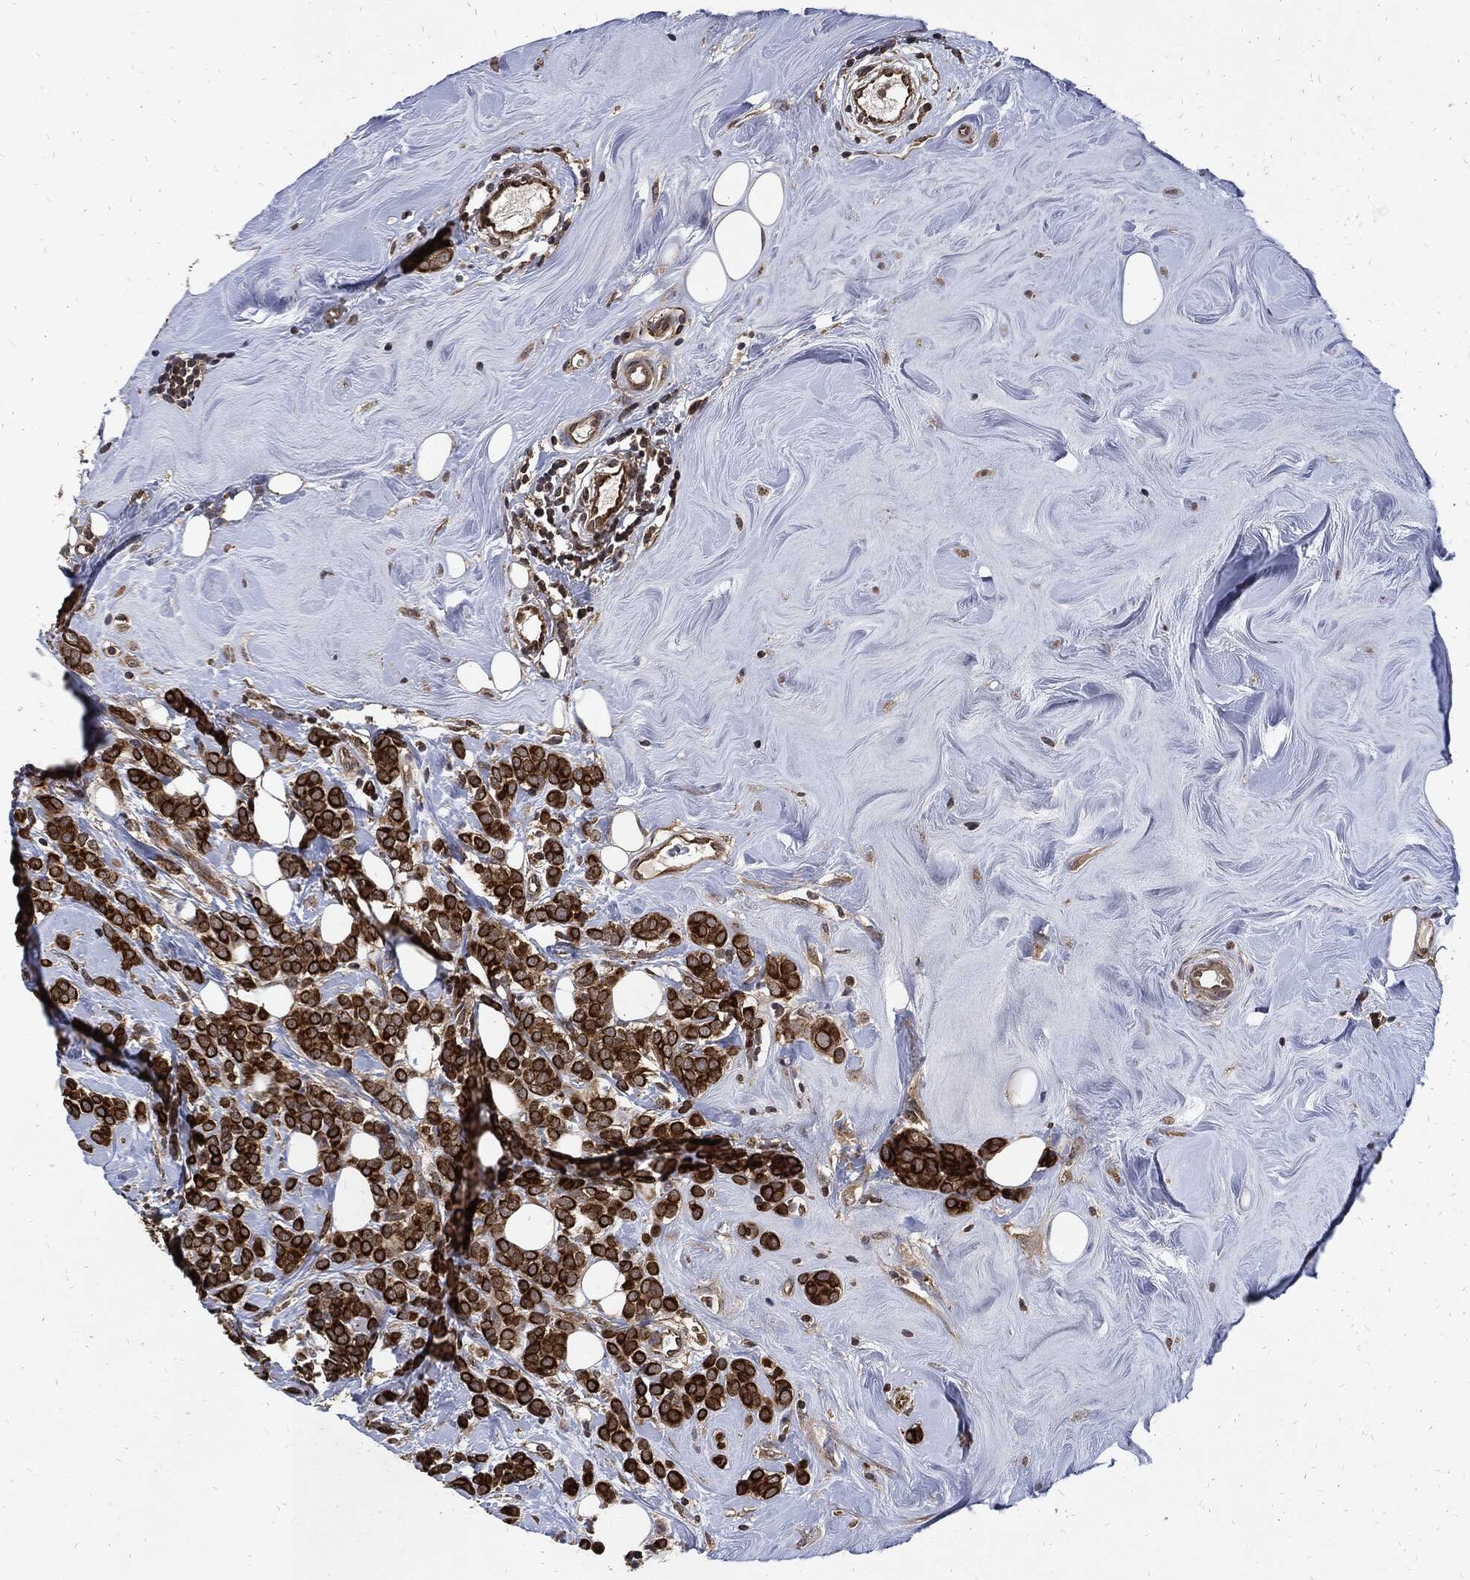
{"staining": {"intensity": "strong", "quantity": ">75%", "location": "cytoplasmic/membranous"}, "tissue": "breast cancer", "cell_type": "Tumor cells", "image_type": "cancer", "snomed": [{"axis": "morphology", "description": "Lobular carcinoma"}, {"axis": "topography", "description": "Breast"}], "caption": "Breast cancer stained with immunohistochemistry exhibits strong cytoplasmic/membranous expression in approximately >75% of tumor cells. (brown staining indicates protein expression, while blue staining denotes nuclei).", "gene": "DCTN1", "patient": {"sex": "female", "age": 49}}